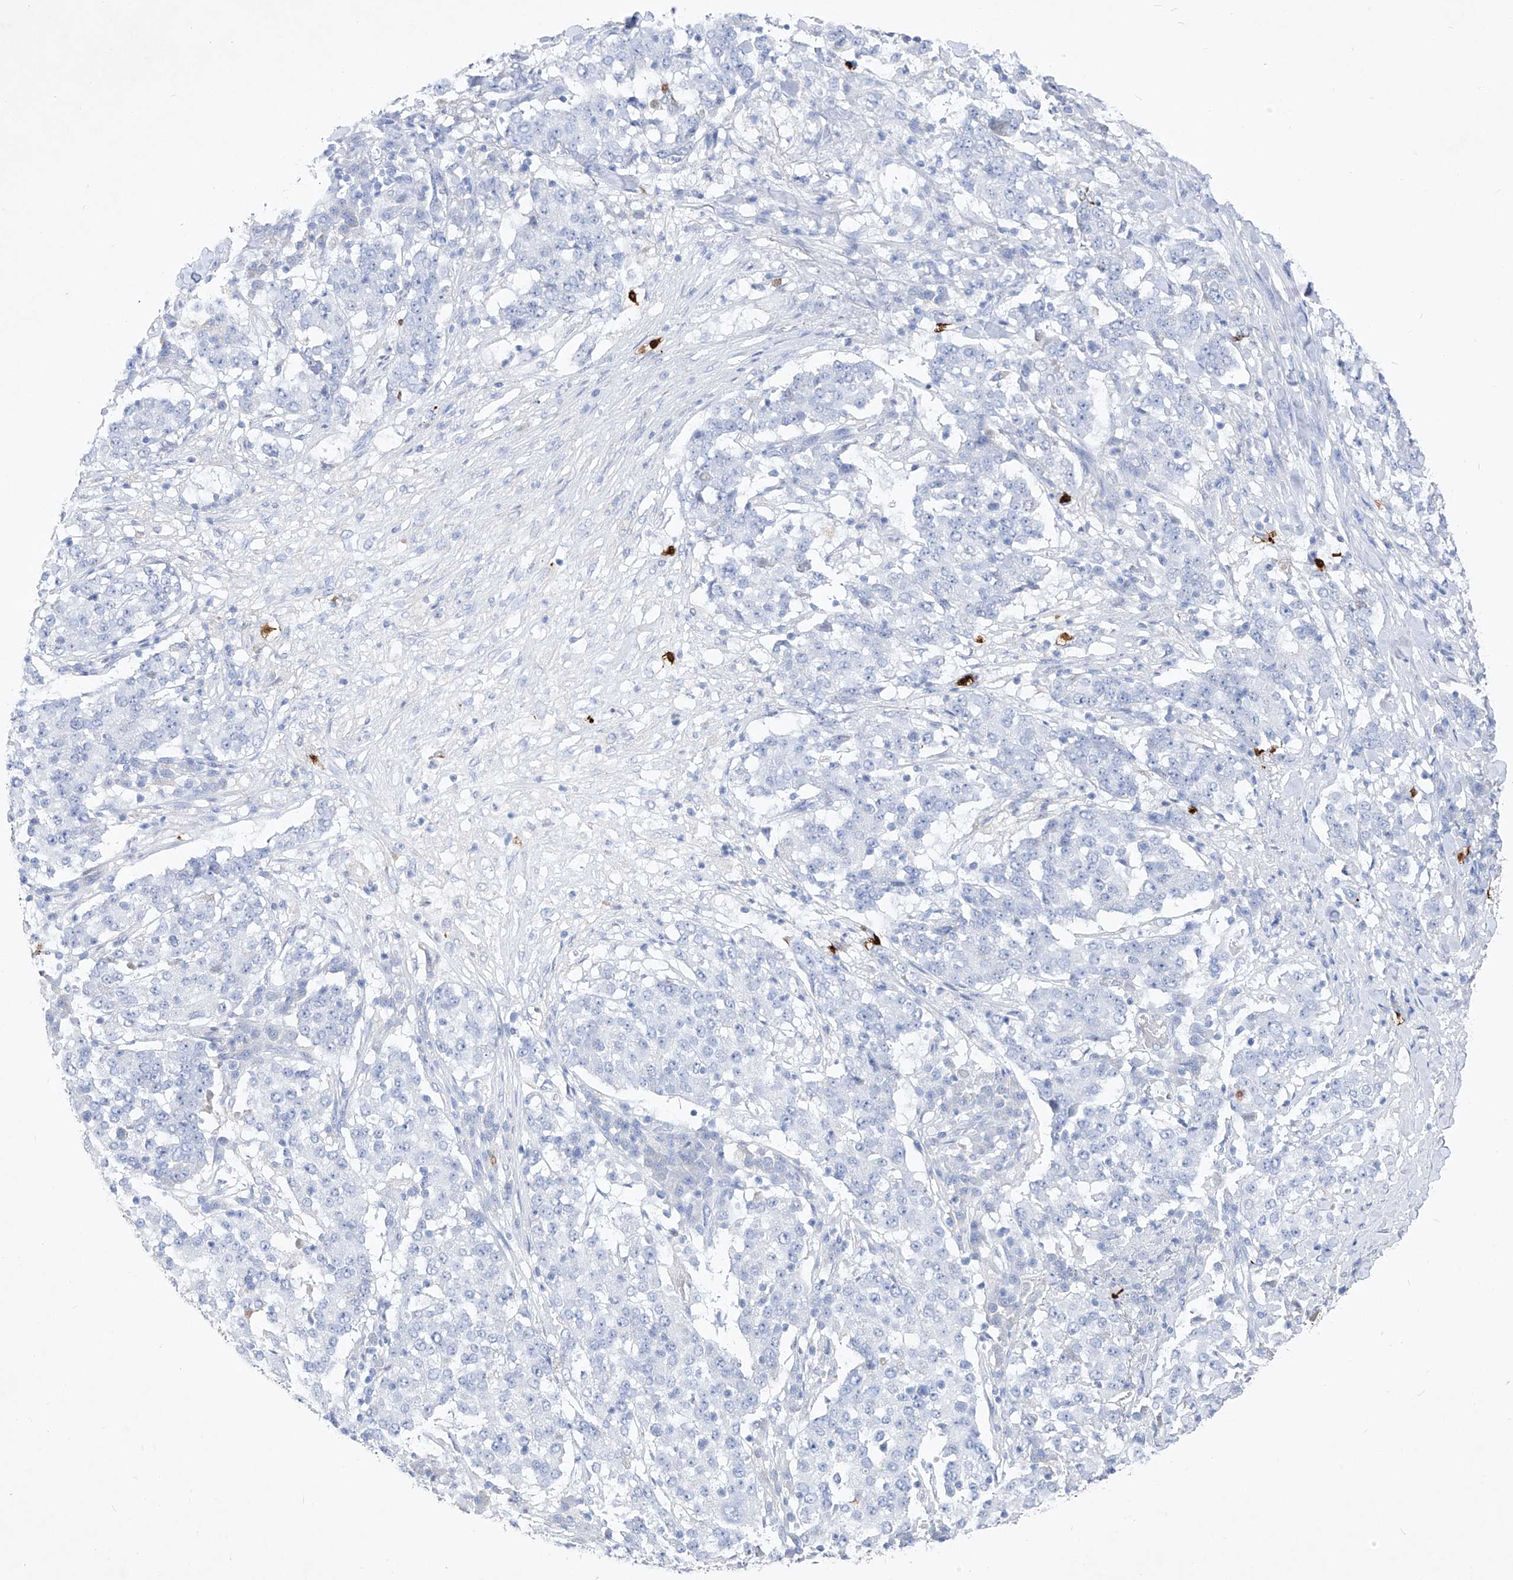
{"staining": {"intensity": "negative", "quantity": "none", "location": "none"}, "tissue": "stomach cancer", "cell_type": "Tumor cells", "image_type": "cancer", "snomed": [{"axis": "morphology", "description": "Adenocarcinoma, NOS"}, {"axis": "topography", "description": "Stomach"}], "caption": "Protein analysis of stomach cancer exhibits no significant expression in tumor cells.", "gene": "FRS3", "patient": {"sex": "male", "age": 59}}